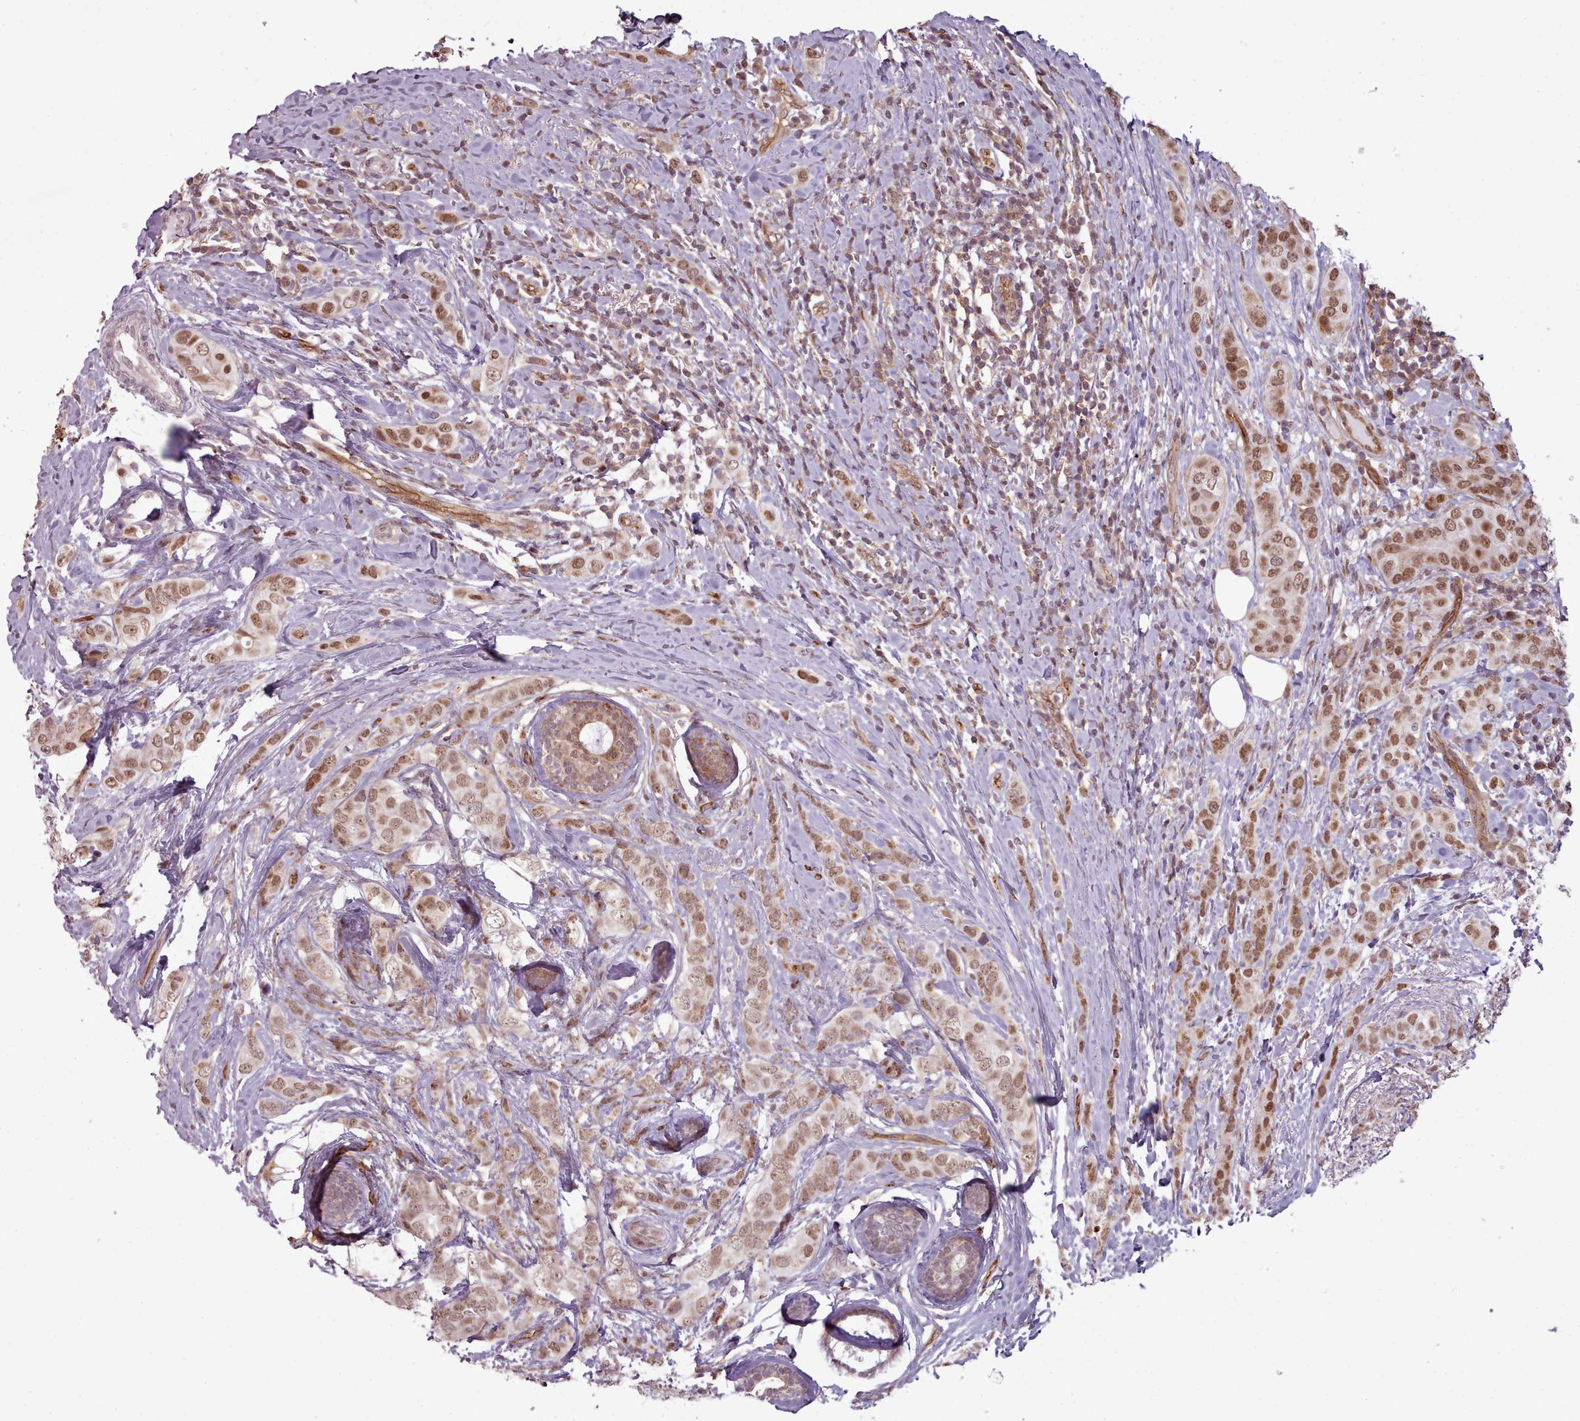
{"staining": {"intensity": "moderate", "quantity": ">75%", "location": "nuclear"}, "tissue": "breast cancer", "cell_type": "Tumor cells", "image_type": "cancer", "snomed": [{"axis": "morphology", "description": "Lobular carcinoma"}, {"axis": "topography", "description": "Breast"}], "caption": "This is a histology image of immunohistochemistry (IHC) staining of breast cancer (lobular carcinoma), which shows moderate staining in the nuclear of tumor cells.", "gene": "ZMYM4", "patient": {"sex": "female", "age": 51}}